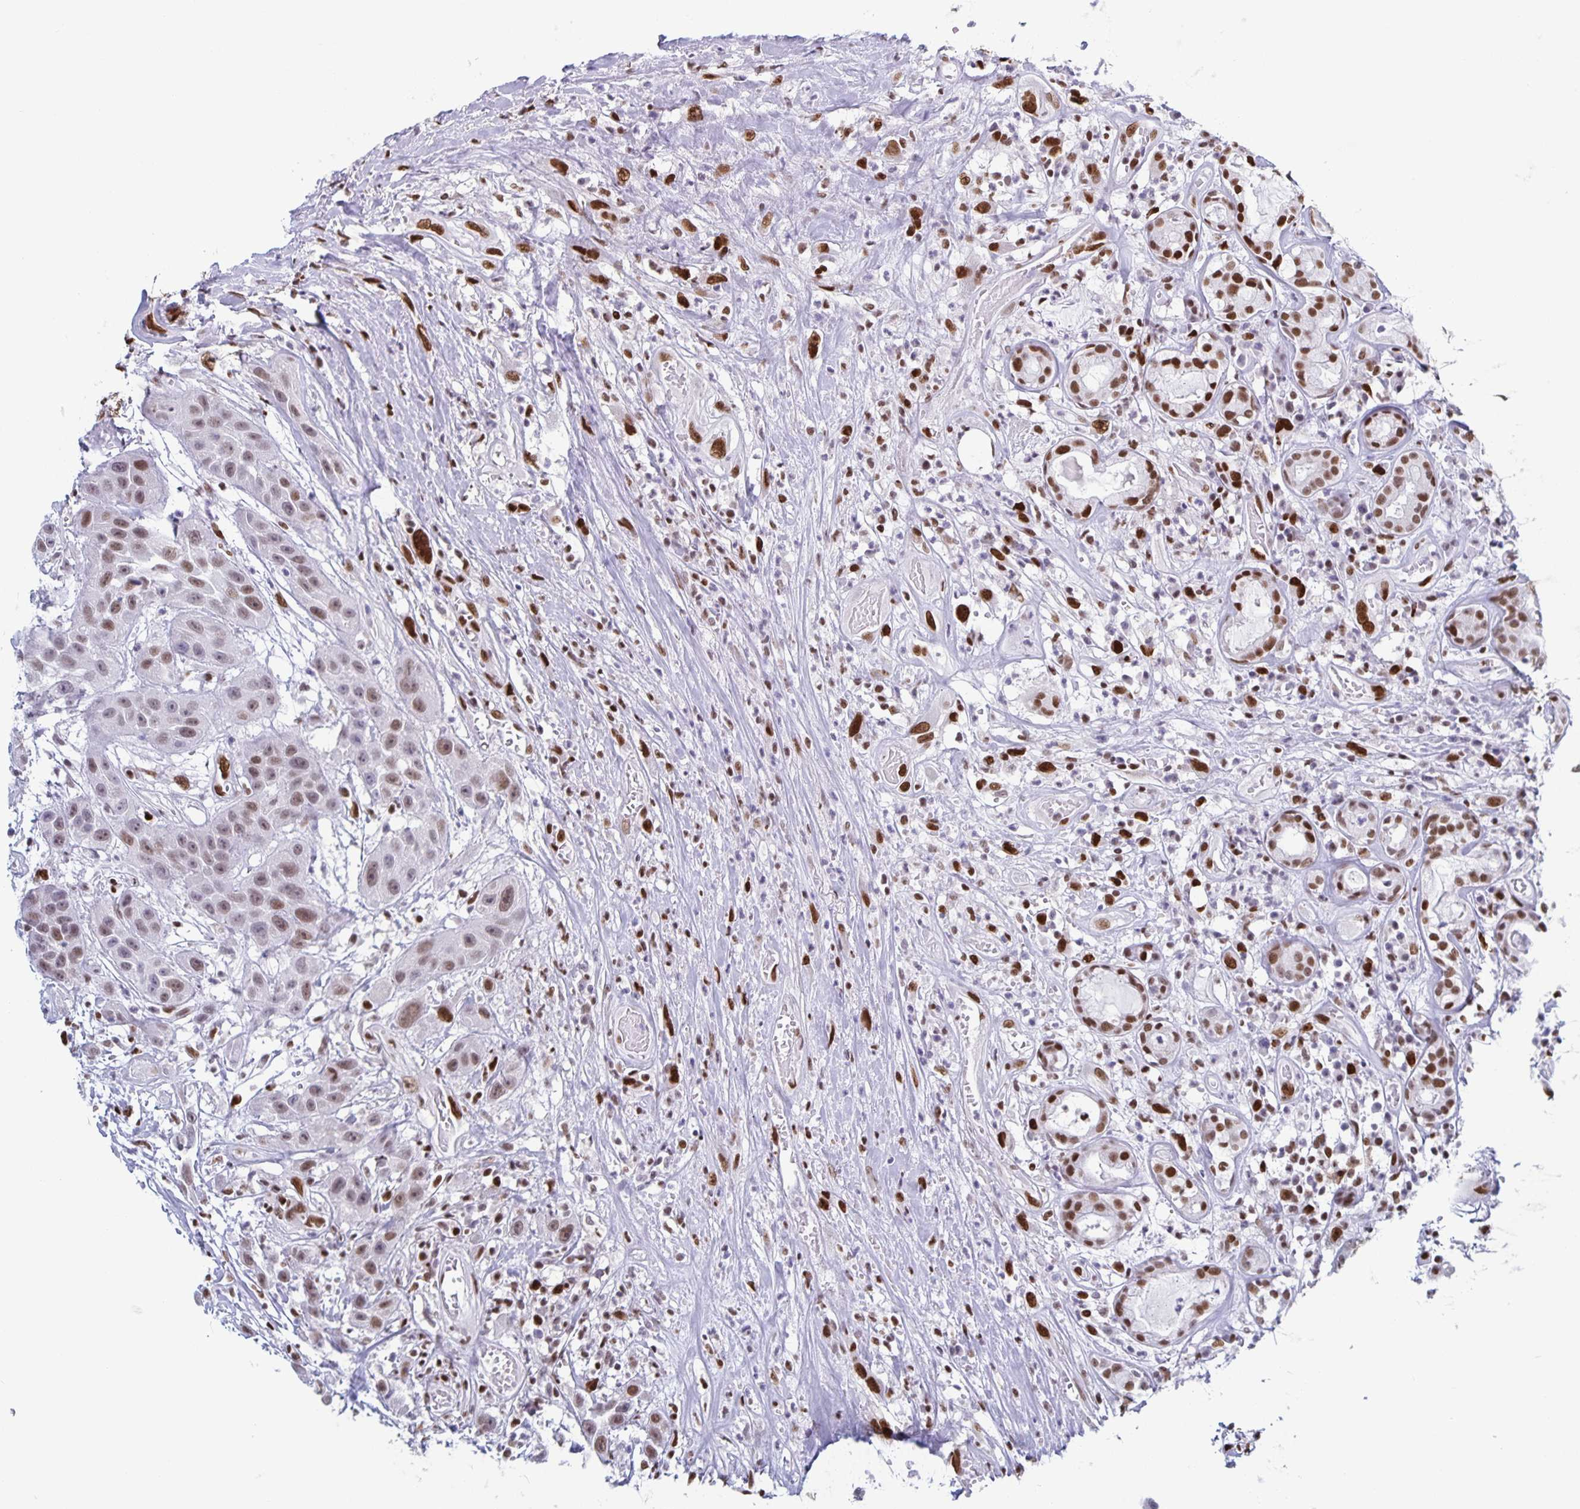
{"staining": {"intensity": "moderate", "quantity": ">75%", "location": "nuclear"}, "tissue": "head and neck cancer", "cell_type": "Tumor cells", "image_type": "cancer", "snomed": [{"axis": "morphology", "description": "Squamous cell carcinoma, NOS"}, {"axis": "topography", "description": "Head-Neck"}], "caption": "This histopathology image shows head and neck cancer stained with immunohistochemistry (IHC) to label a protein in brown. The nuclear of tumor cells show moderate positivity for the protein. Nuclei are counter-stained blue.", "gene": "JUND", "patient": {"sex": "male", "age": 57}}